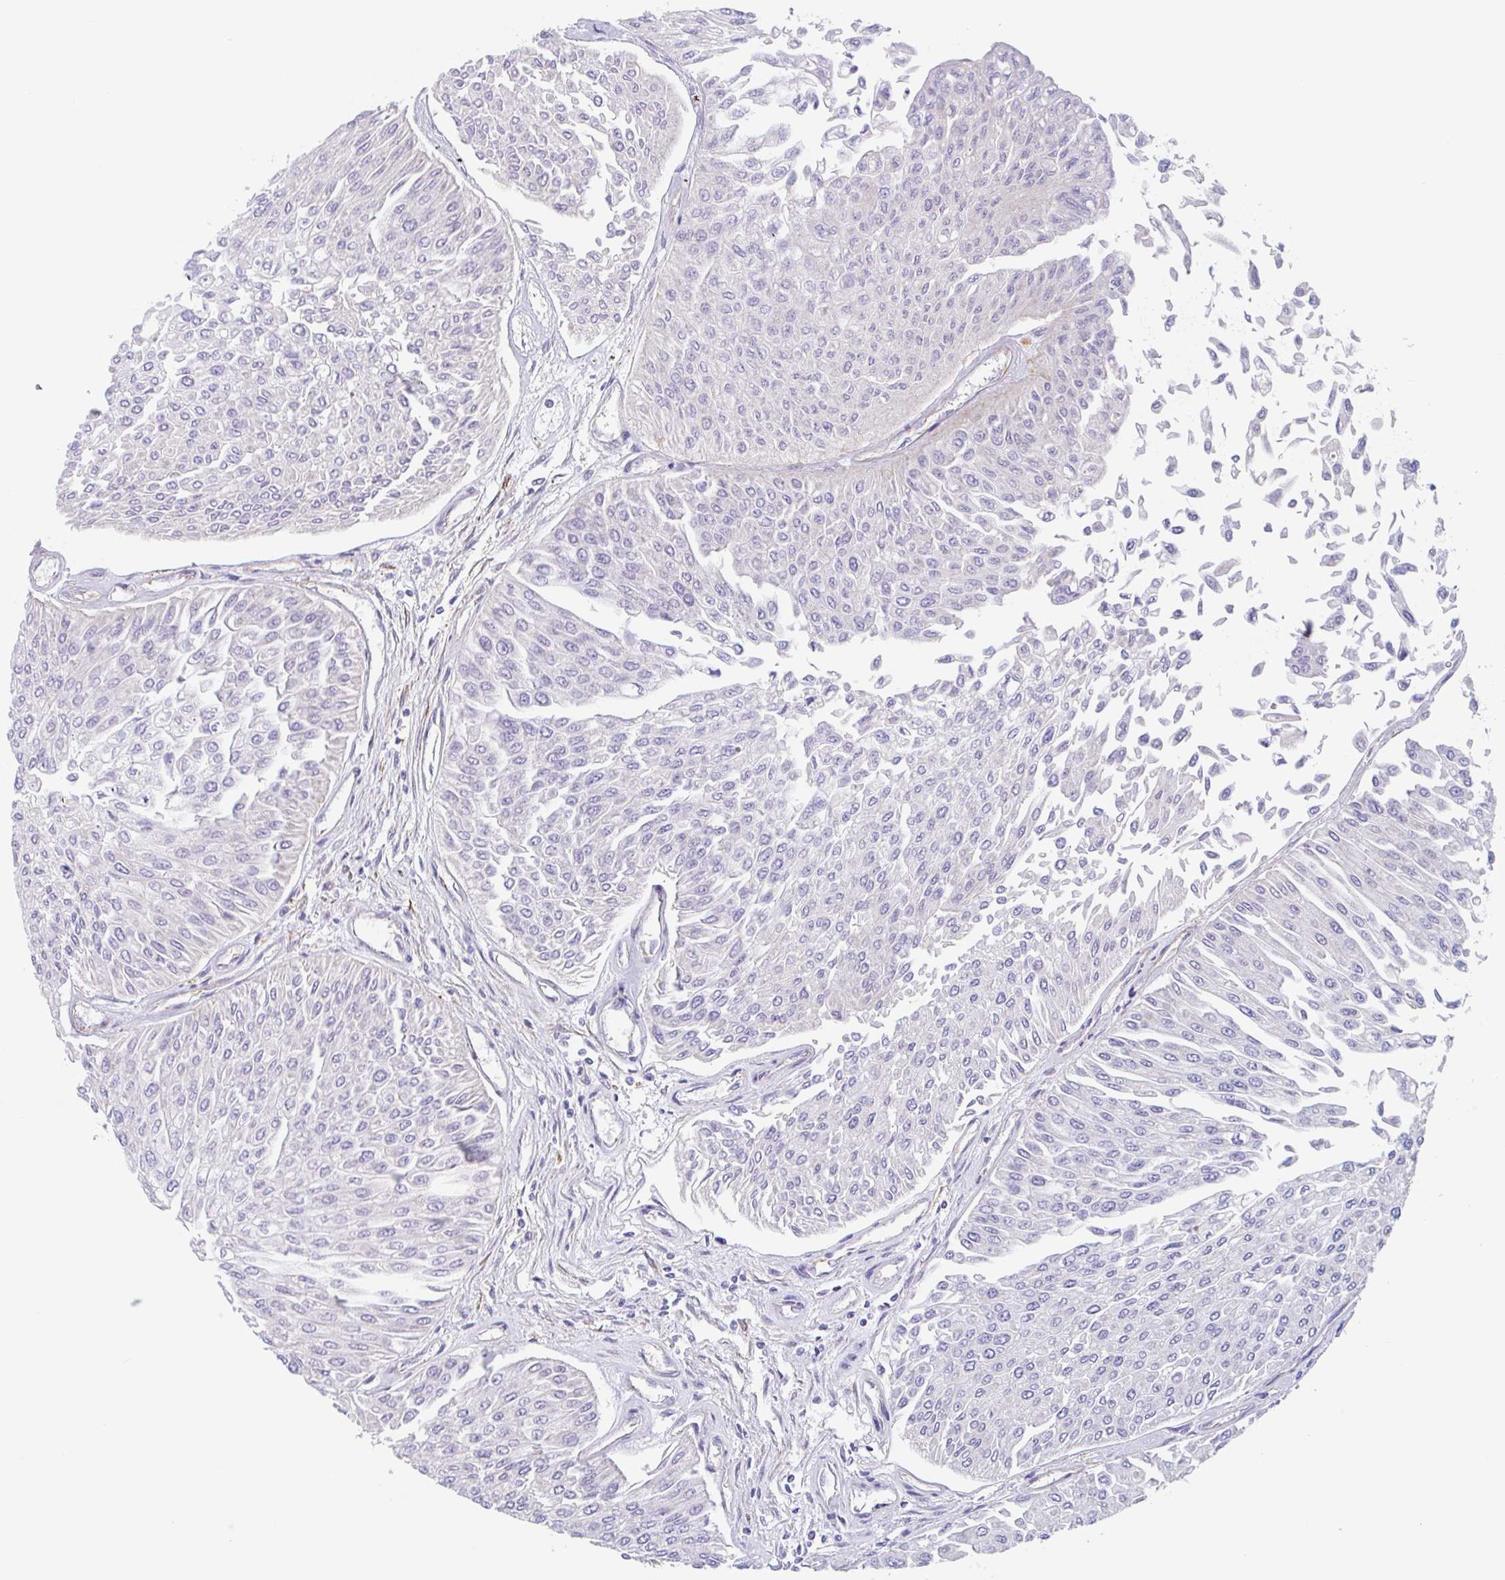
{"staining": {"intensity": "negative", "quantity": "none", "location": "none"}, "tissue": "urothelial cancer", "cell_type": "Tumor cells", "image_type": "cancer", "snomed": [{"axis": "morphology", "description": "Urothelial carcinoma, Low grade"}, {"axis": "topography", "description": "Urinary bladder"}], "caption": "Immunohistochemistry histopathology image of neoplastic tissue: low-grade urothelial carcinoma stained with DAB (3,3'-diaminobenzidine) displays no significant protein staining in tumor cells. (Brightfield microscopy of DAB immunohistochemistry at high magnification).", "gene": "LENG9", "patient": {"sex": "male", "age": 67}}